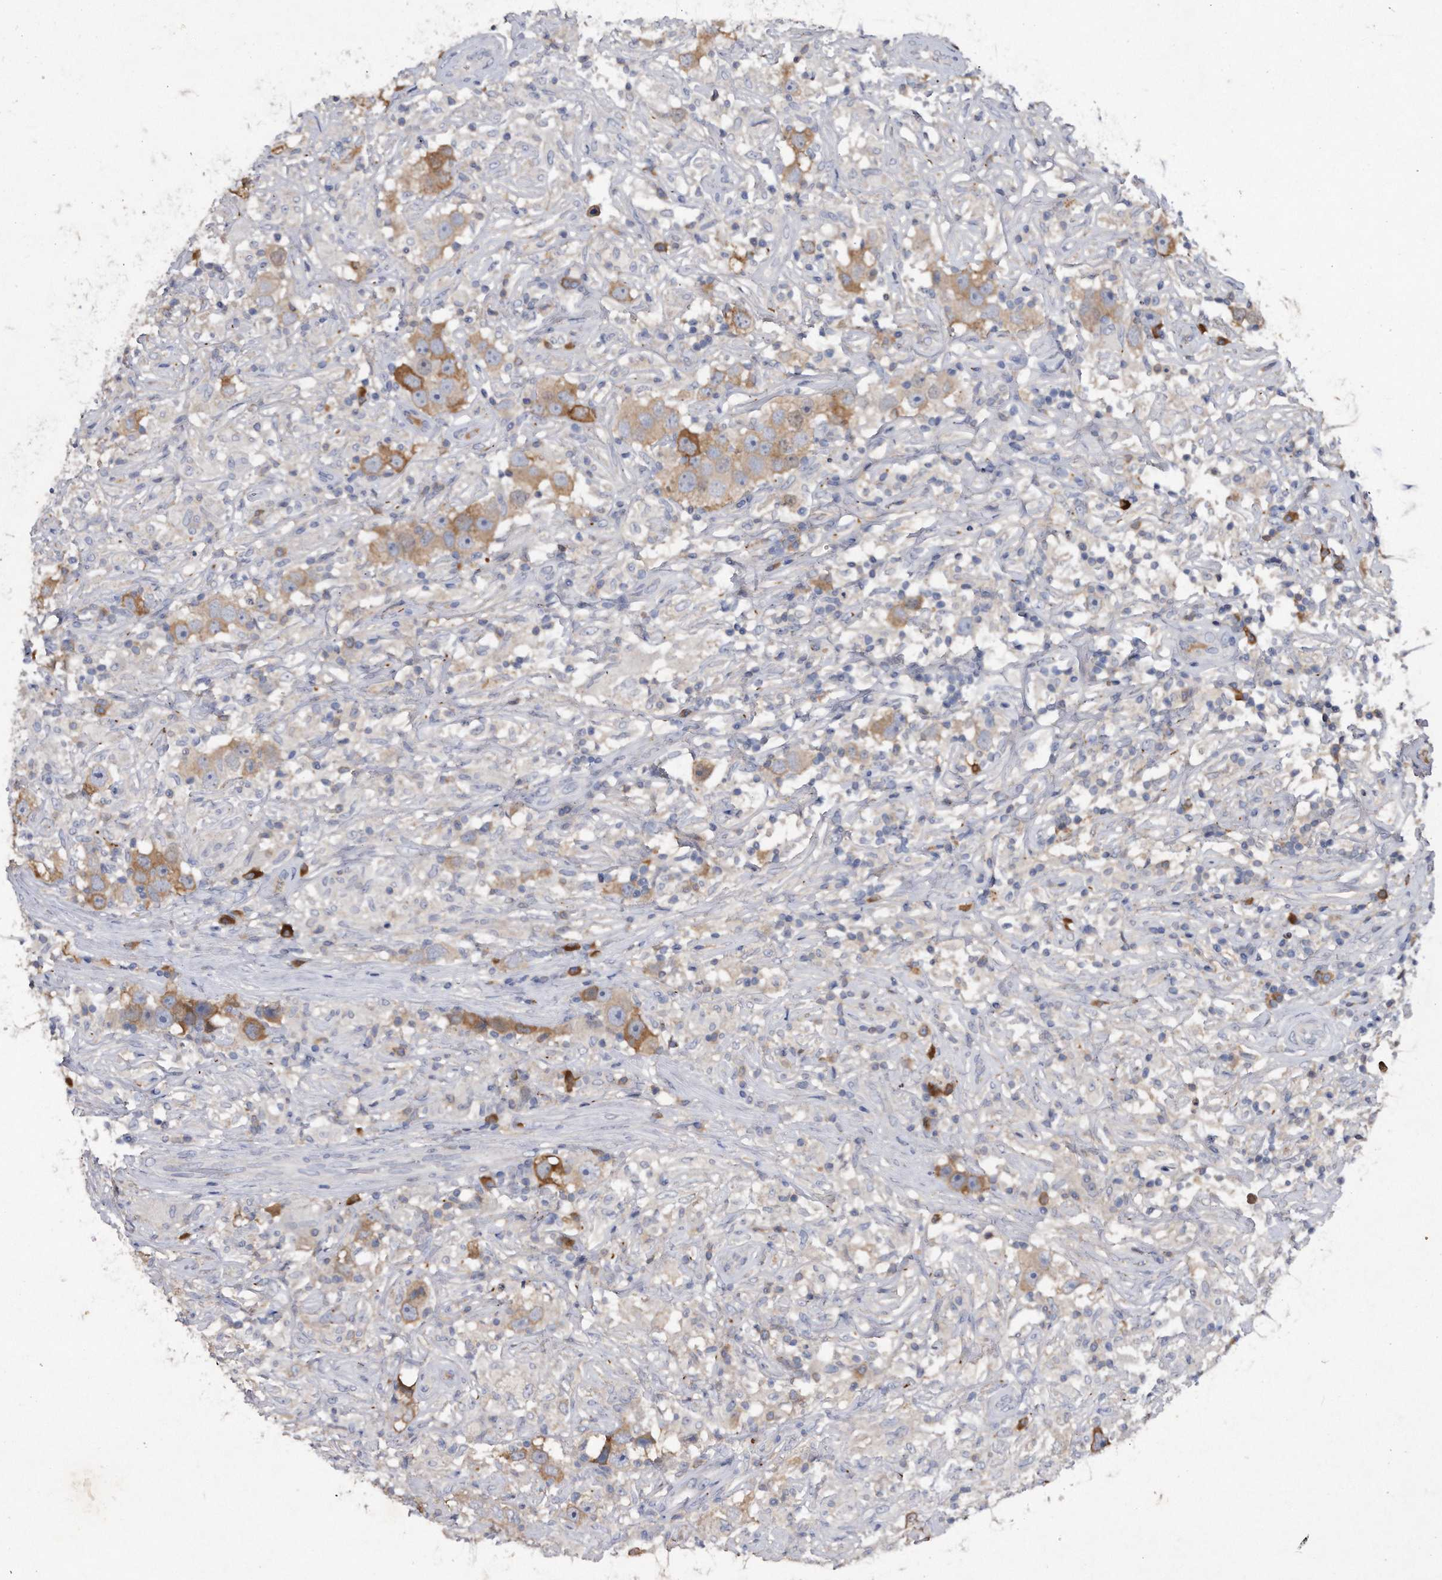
{"staining": {"intensity": "moderate", "quantity": ">75%", "location": "cytoplasmic/membranous"}, "tissue": "testis cancer", "cell_type": "Tumor cells", "image_type": "cancer", "snomed": [{"axis": "morphology", "description": "Seminoma, NOS"}, {"axis": "topography", "description": "Testis"}], "caption": "Human seminoma (testis) stained with a brown dye shows moderate cytoplasmic/membranous positive positivity in approximately >75% of tumor cells.", "gene": "ASNS", "patient": {"sex": "male", "age": 49}}